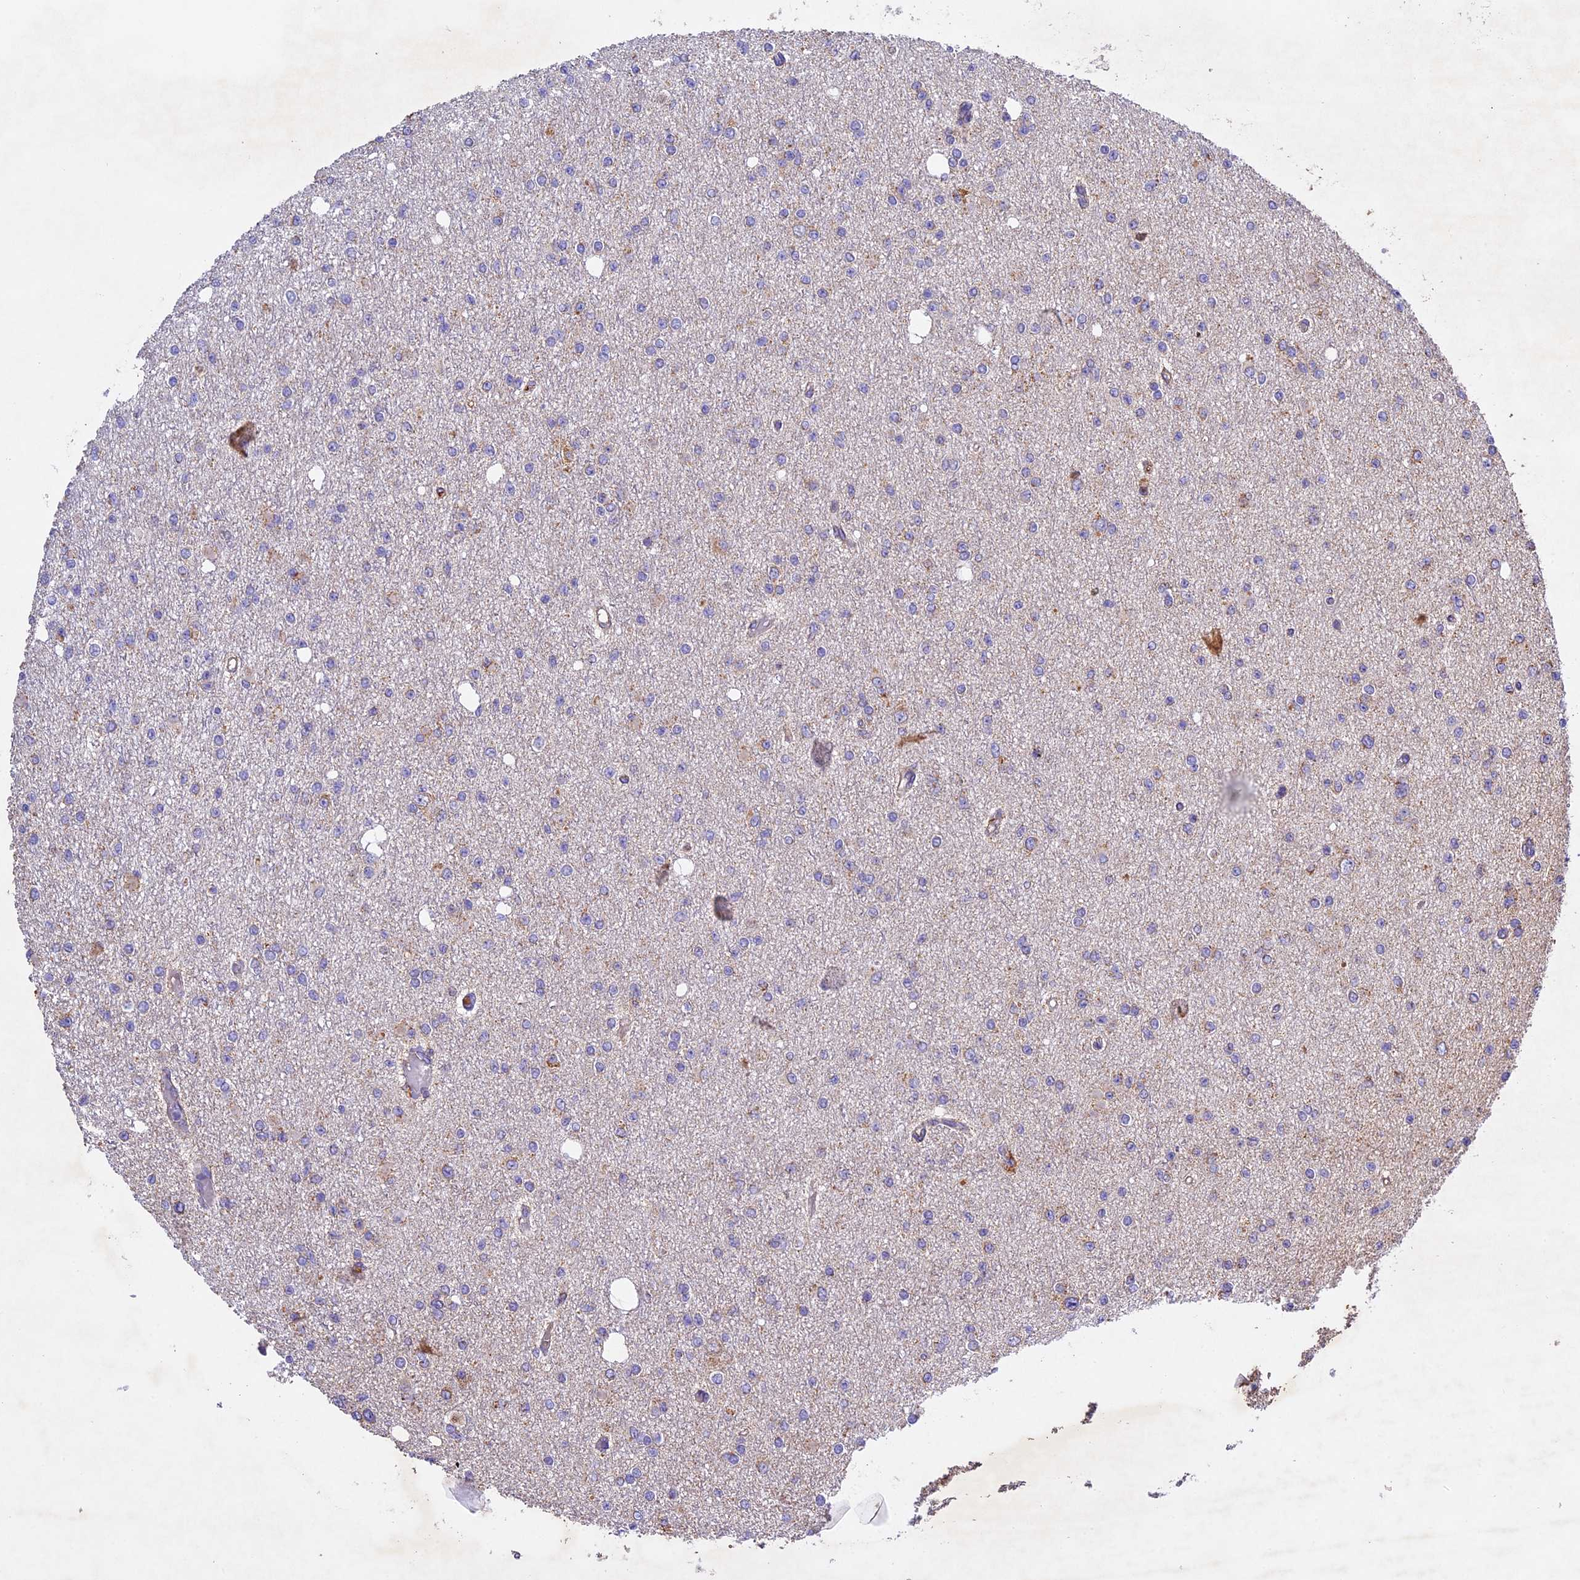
{"staining": {"intensity": "negative", "quantity": "none", "location": "none"}, "tissue": "glioma", "cell_type": "Tumor cells", "image_type": "cancer", "snomed": [{"axis": "morphology", "description": "Glioma, malignant, Low grade"}, {"axis": "topography", "description": "Brain"}], "caption": "Immunohistochemistry (IHC) of human glioma demonstrates no staining in tumor cells. (DAB IHC, high magnification).", "gene": "OCEL1", "patient": {"sex": "female", "age": 22}}